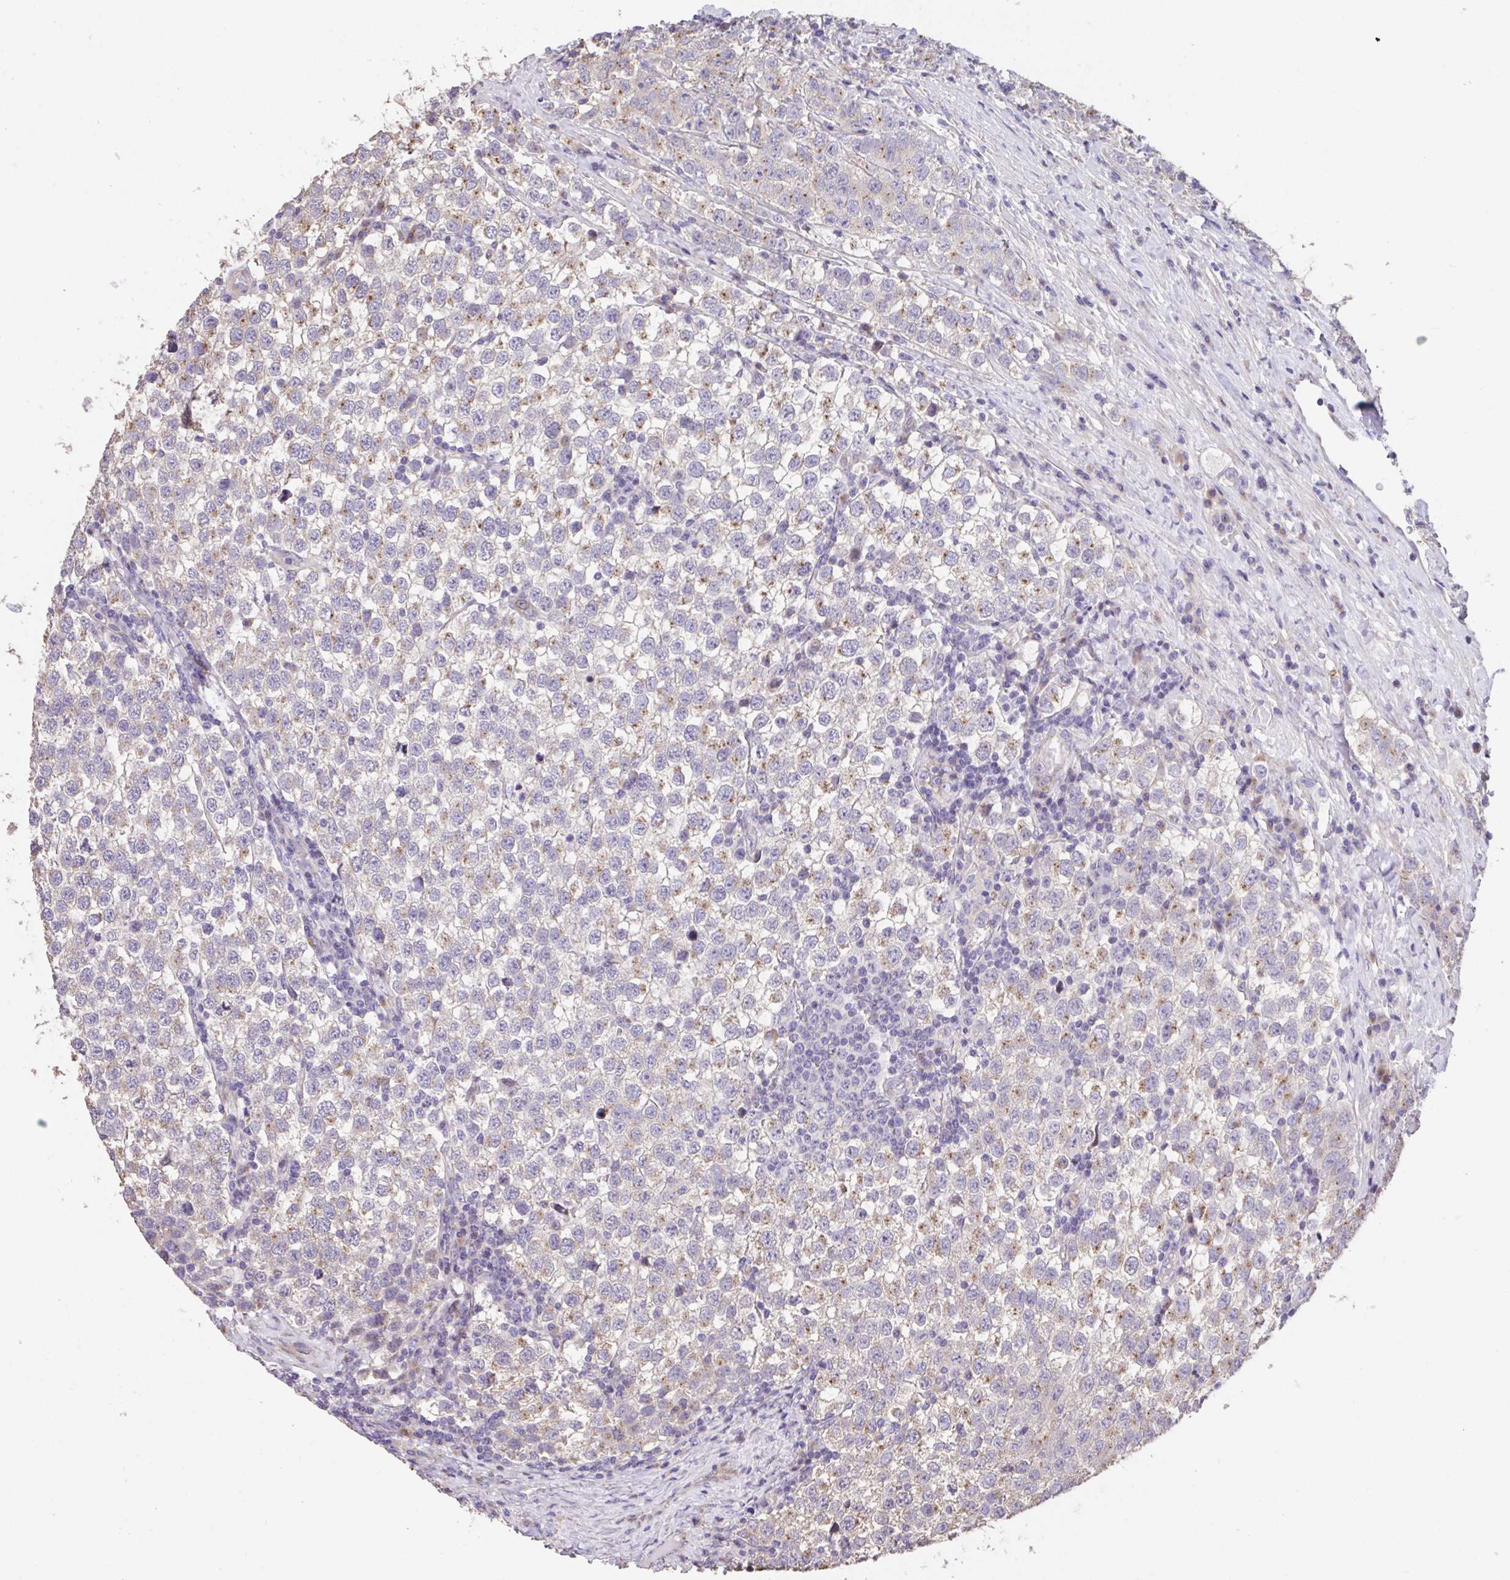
{"staining": {"intensity": "weak", "quantity": ">75%", "location": "cytoplasmic/membranous"}, "tissue": "testis cancer", "cell_type": "Tumor cells", "image_type": "cancer", "snomed": [{"axis": "morphology", "description": "Seminoma, NOS"}, {"axis": "topography", "description": "Testis"}], "caption": "Immunohistochemistry histopathology image of human testis cancer stained for a protein (brown), which demonstrates low levels of weak cytoplasmic/membranous staining in approximately >75% of tumor cells.", "gene": "RUNDC3B", "patient": {"sex": "male", "age": 34}}